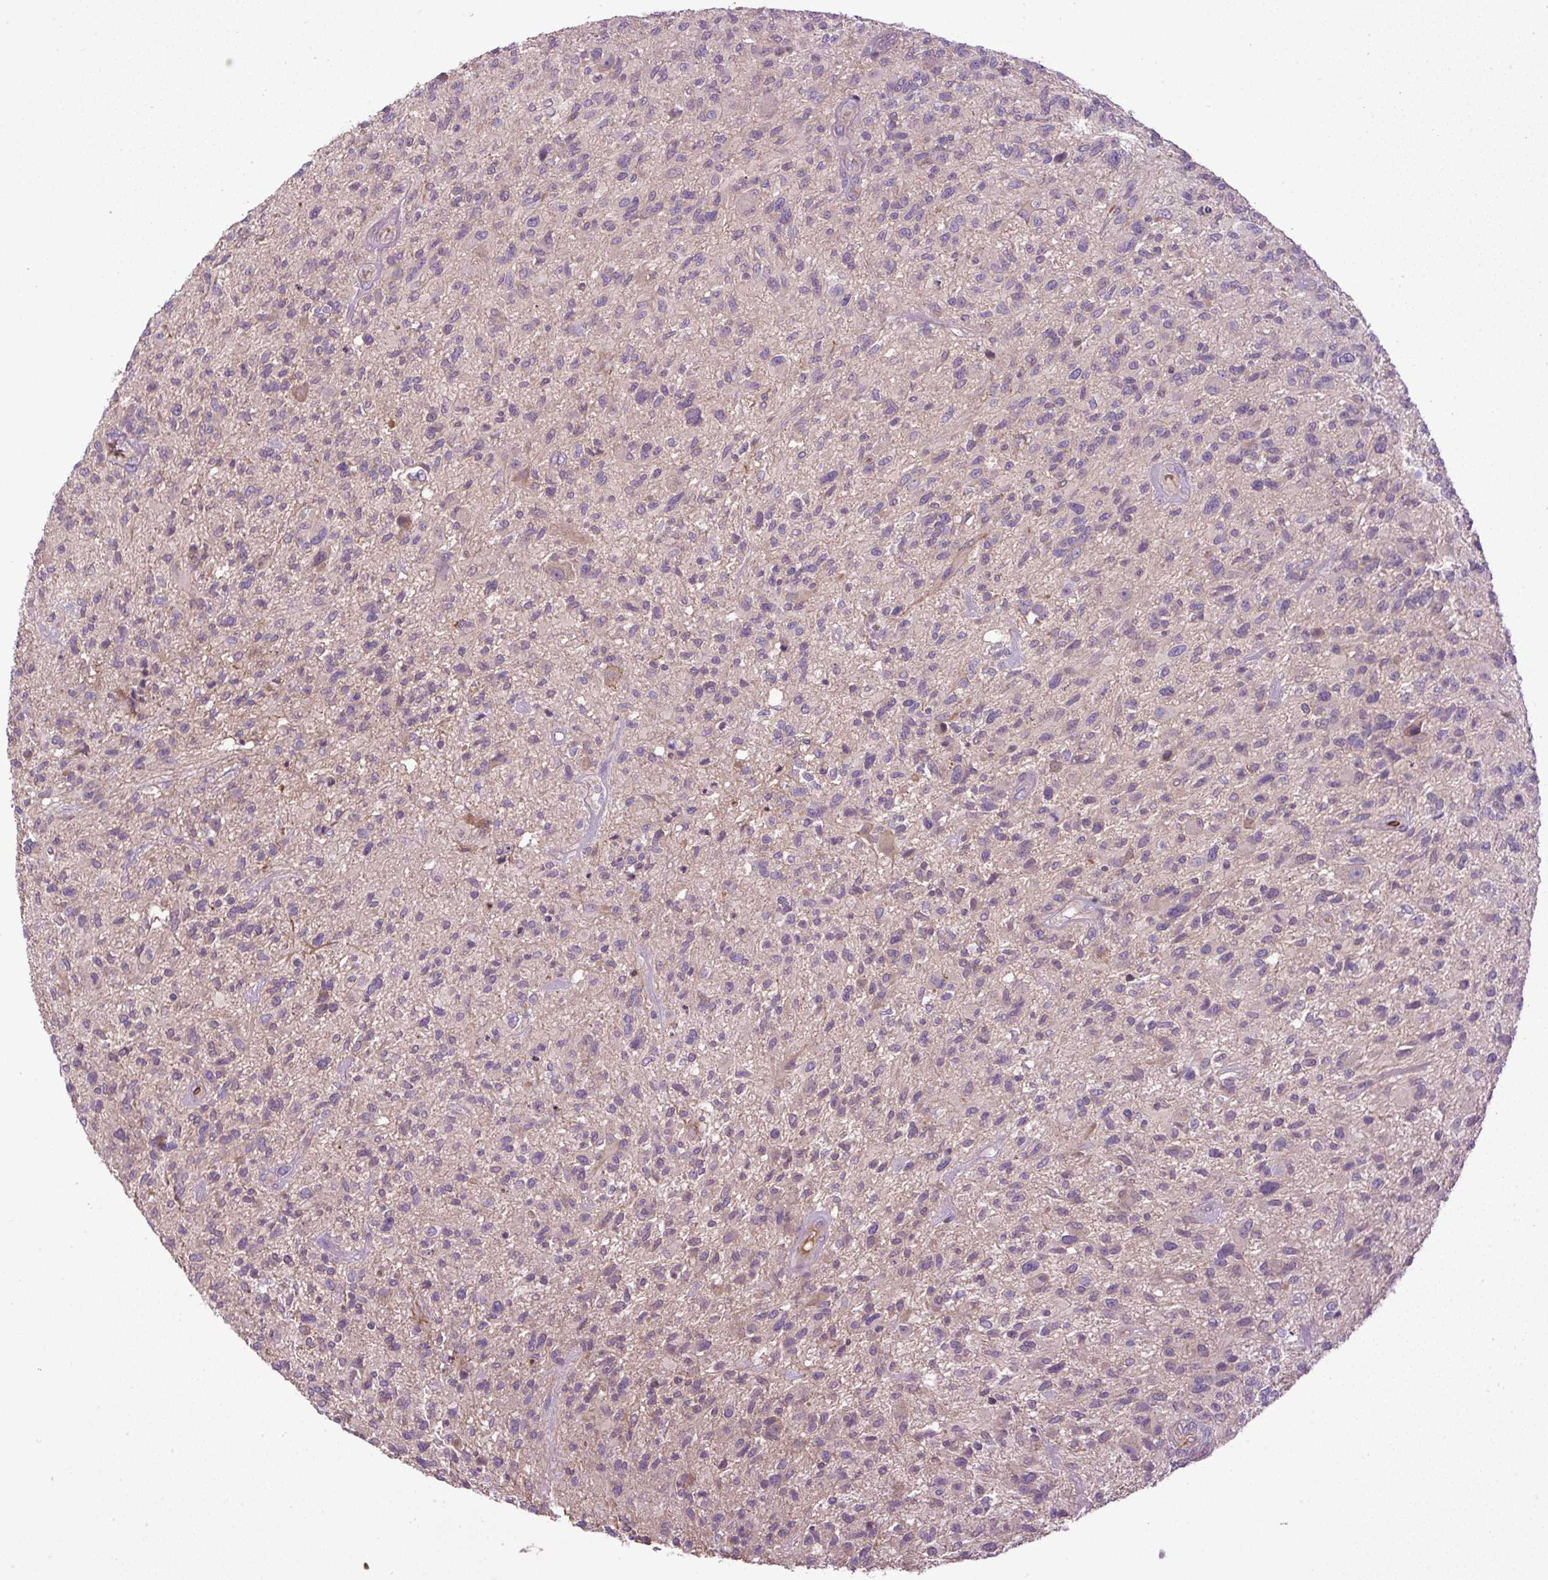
{"staining": {"intensity": "negative", "quantity": "none", "location": "none"}, "tissue": "glioma", "cell_type": "Tumor cells", "image_type": "cancer", "snomed": [{"axis": "morphology", "description": "Glioma, malignant, High grade"}, {"axis": "topography", "description": "Brain"}], "caption": "Immunohistochemistry (IHC) image of glioma stained for a protein (brown), which exhibits no positivity in tumor cells. Nuclei are stained in blue.", "gene": "CXCL13", "patient": {"sex": "male", "age": 47}}